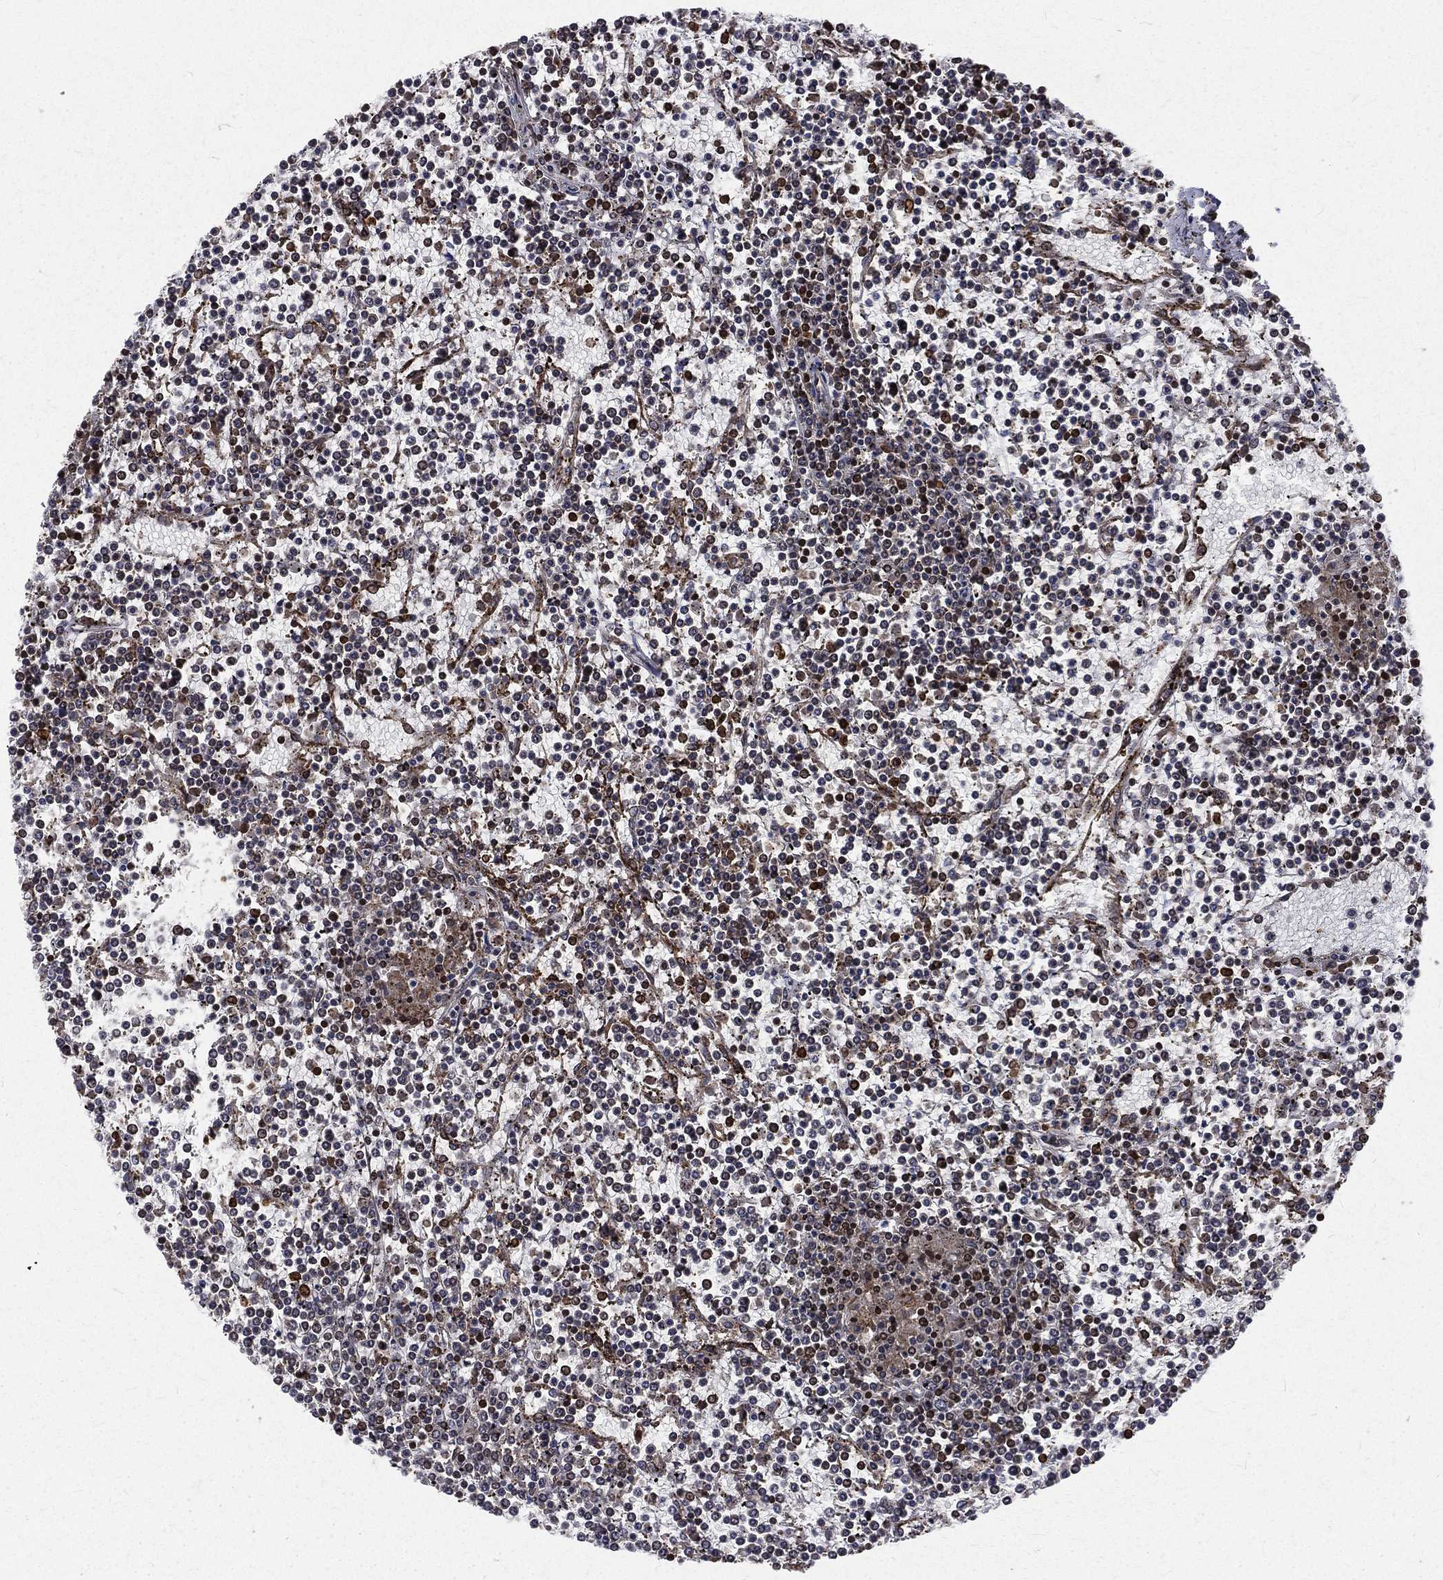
{"staining": {"intensity": "moderate", "quantity": ">75%", "location": "cytoplasmic/membranous,nuclear"}, "tissue": "lymphoma", "cell_type": "Tumor cells", "image_type": "cancer", "snomed": [{"axis": "morphology", "description": "Malignant lymphoma, non-Hodgkin's type, Low grade"}, {"axis": "topography", "description": "Spleen"}], "caption": "Approximately >75% of tumor cells in human lymphoma demonstrate moderate cytoplasmic/membranous and nuclear protein staining as visualized by brown immunohistochemical staining.", "gene": "LBR", "patient": {"sex": "female", "age": 19}}